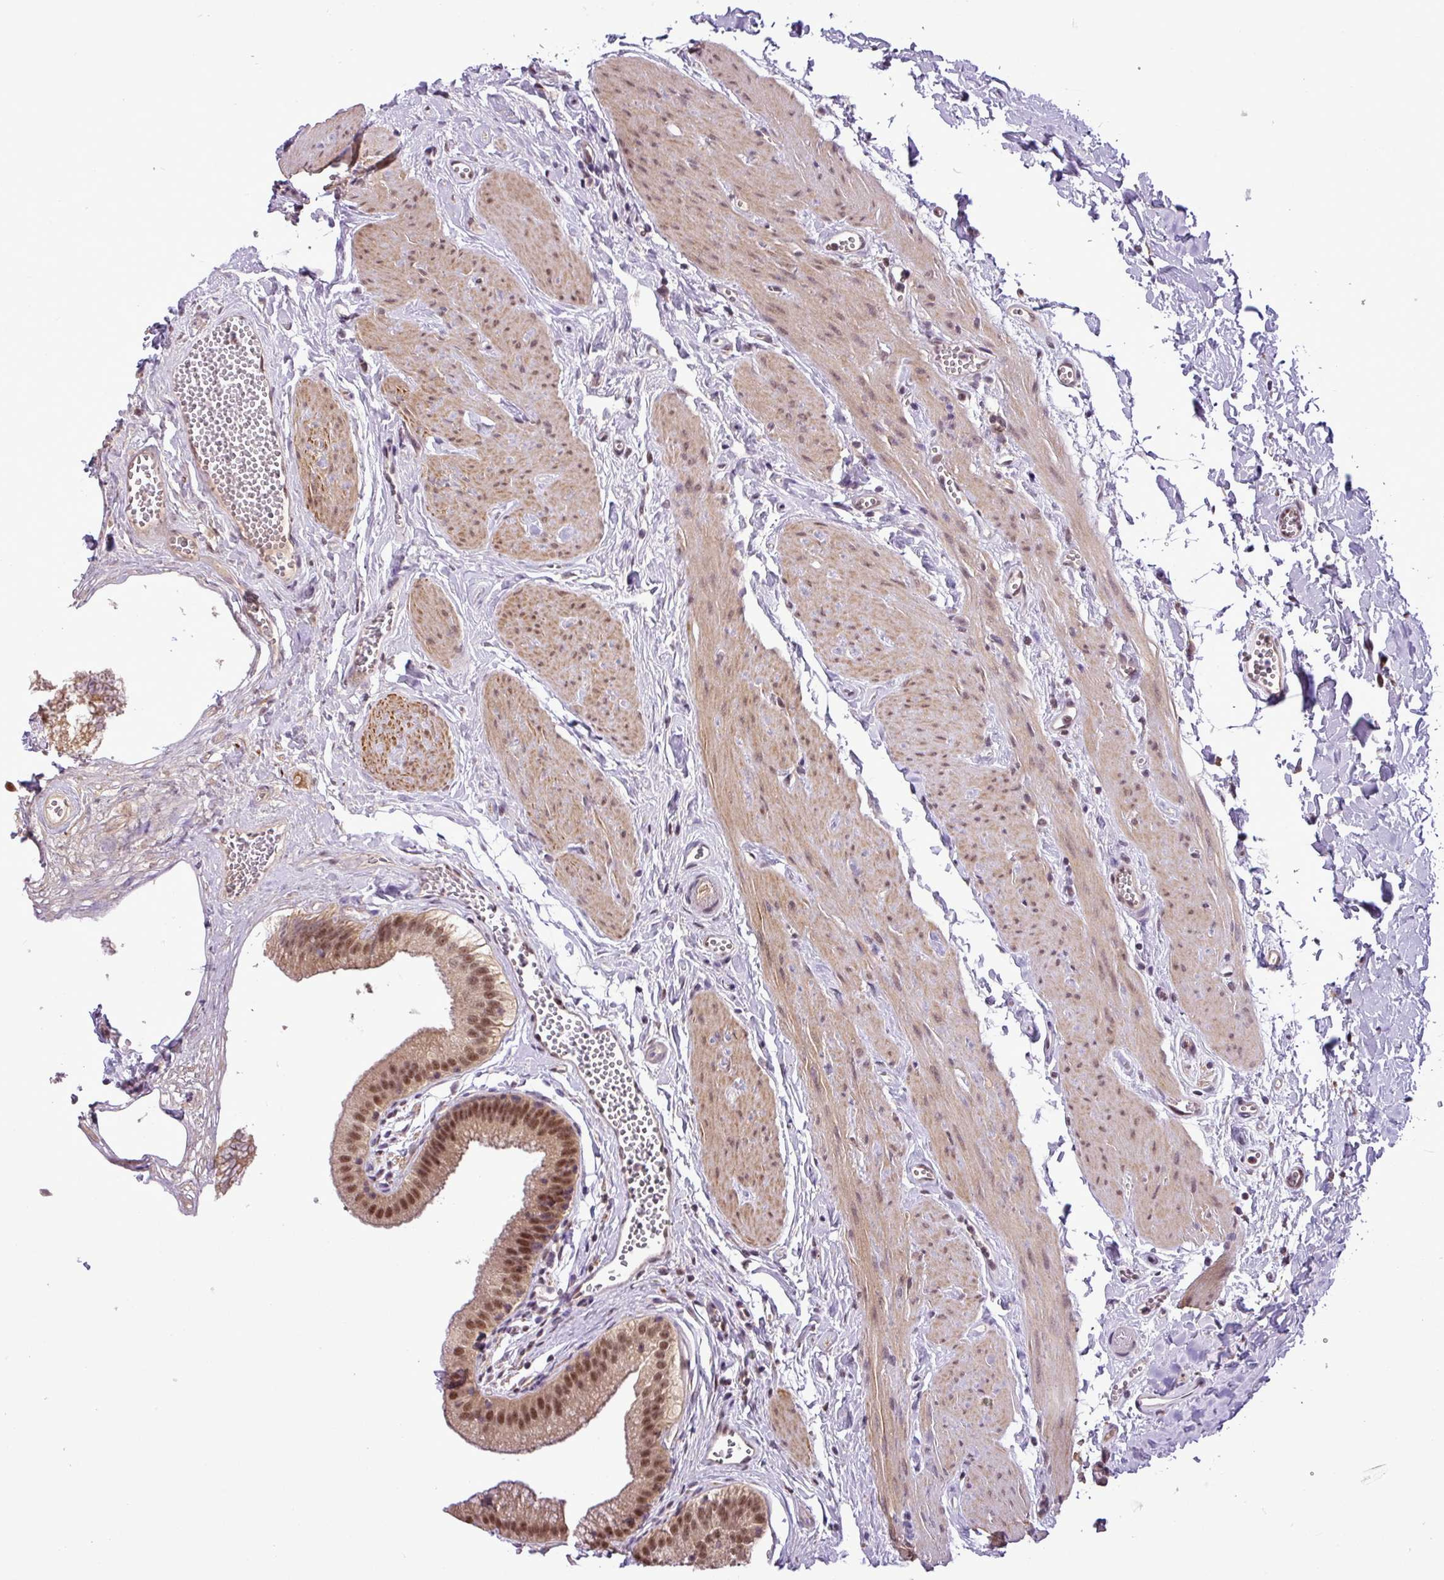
{"staining": {"intensity": "moderate", "quantity": ">75%", "location": "nuclear"}, "tissue": "gallbladder", "cell_type": "Glandular cells", "image_type": "normal", "snomed": [{"axis": "morphology", "description": "Normal tissue, NOS"}, {"axis": "topography", "description": "Gallbladder"}], "caption": "Moderate nuclear staining is present in approximately >75% of glandular cells in unremarkable gallbladder.", "gene": "MFHAS1", "patient": {"sex": "female", "age": 54}}